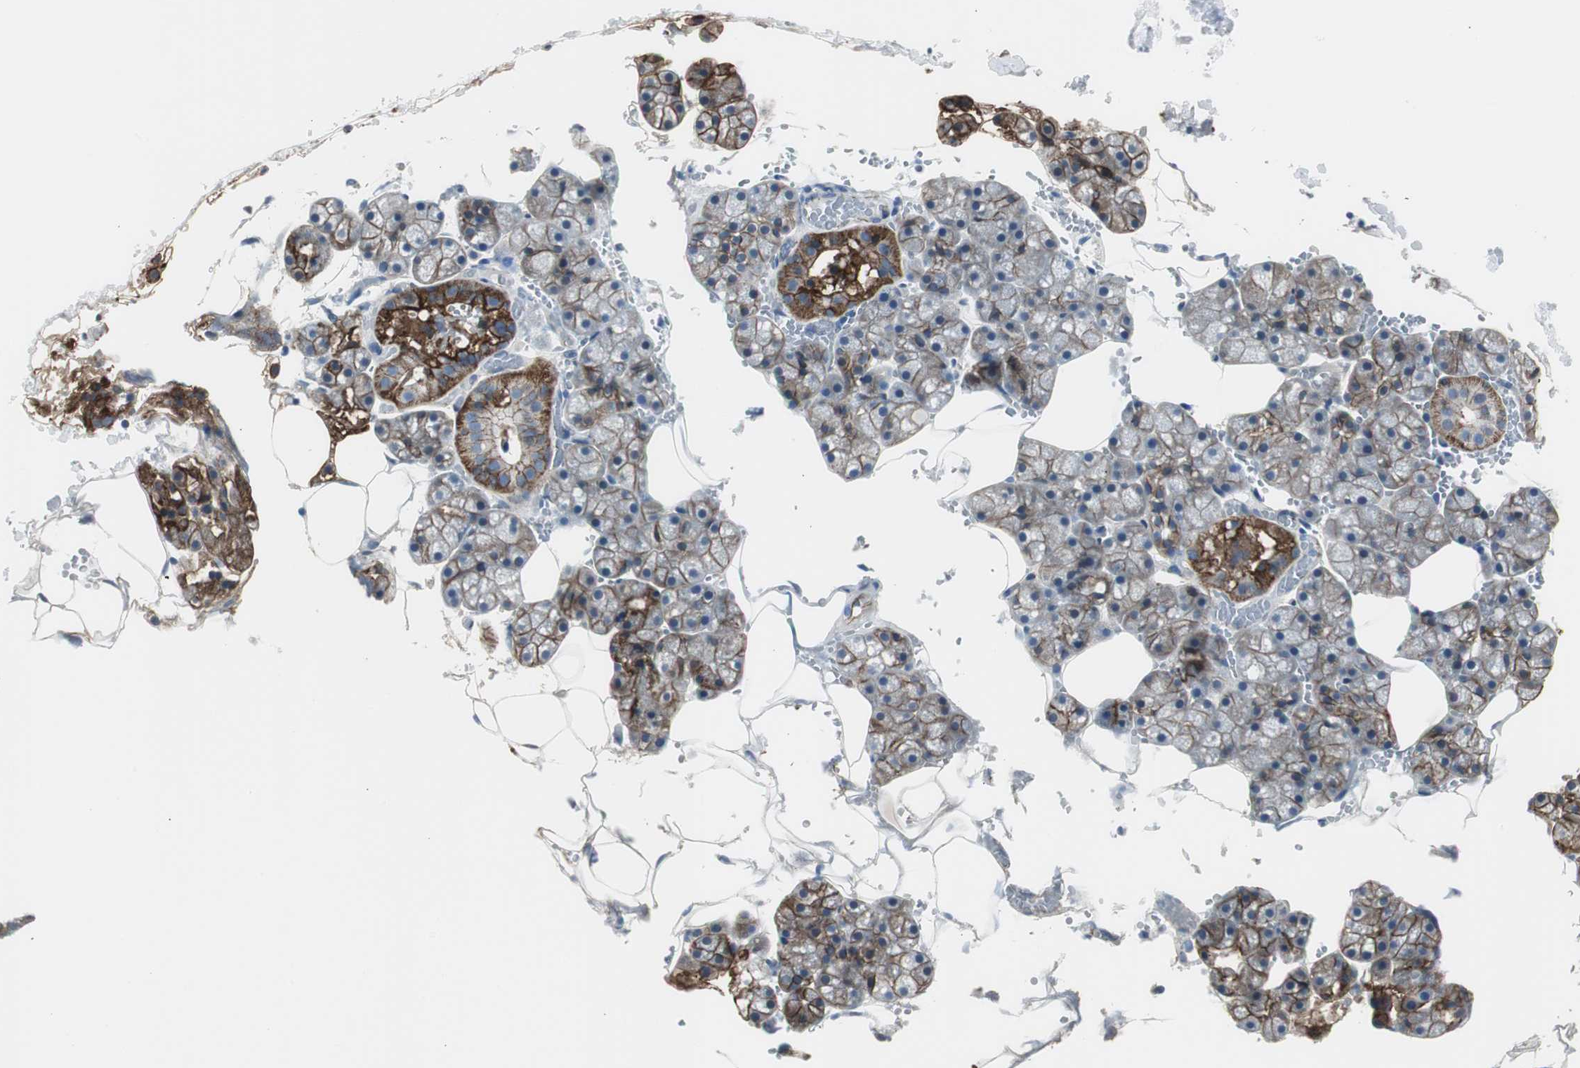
{"staining": {"intensity": "moderate", "quantity": ">75%", "location": "cytoplasmic/membranous"}, "tissue": "salivary gland", "cell_type": "Glandular cells", "image_type": "normal", "snomed": [{"axis": "morphology", "description": "Normal tissue, NOS"}, {"axis": "topography", "description": "Salivary gland"}], "caption": "Immunohistochemistry histopathology image of normal human salivary gland stained for a protein (brown), which shows medium levels of moderate cytoplasmic/membranous staining in approximately >75% of glandular cells.", "gene": "STXBP4", "patient": {"sex": "male", "age": 62}}